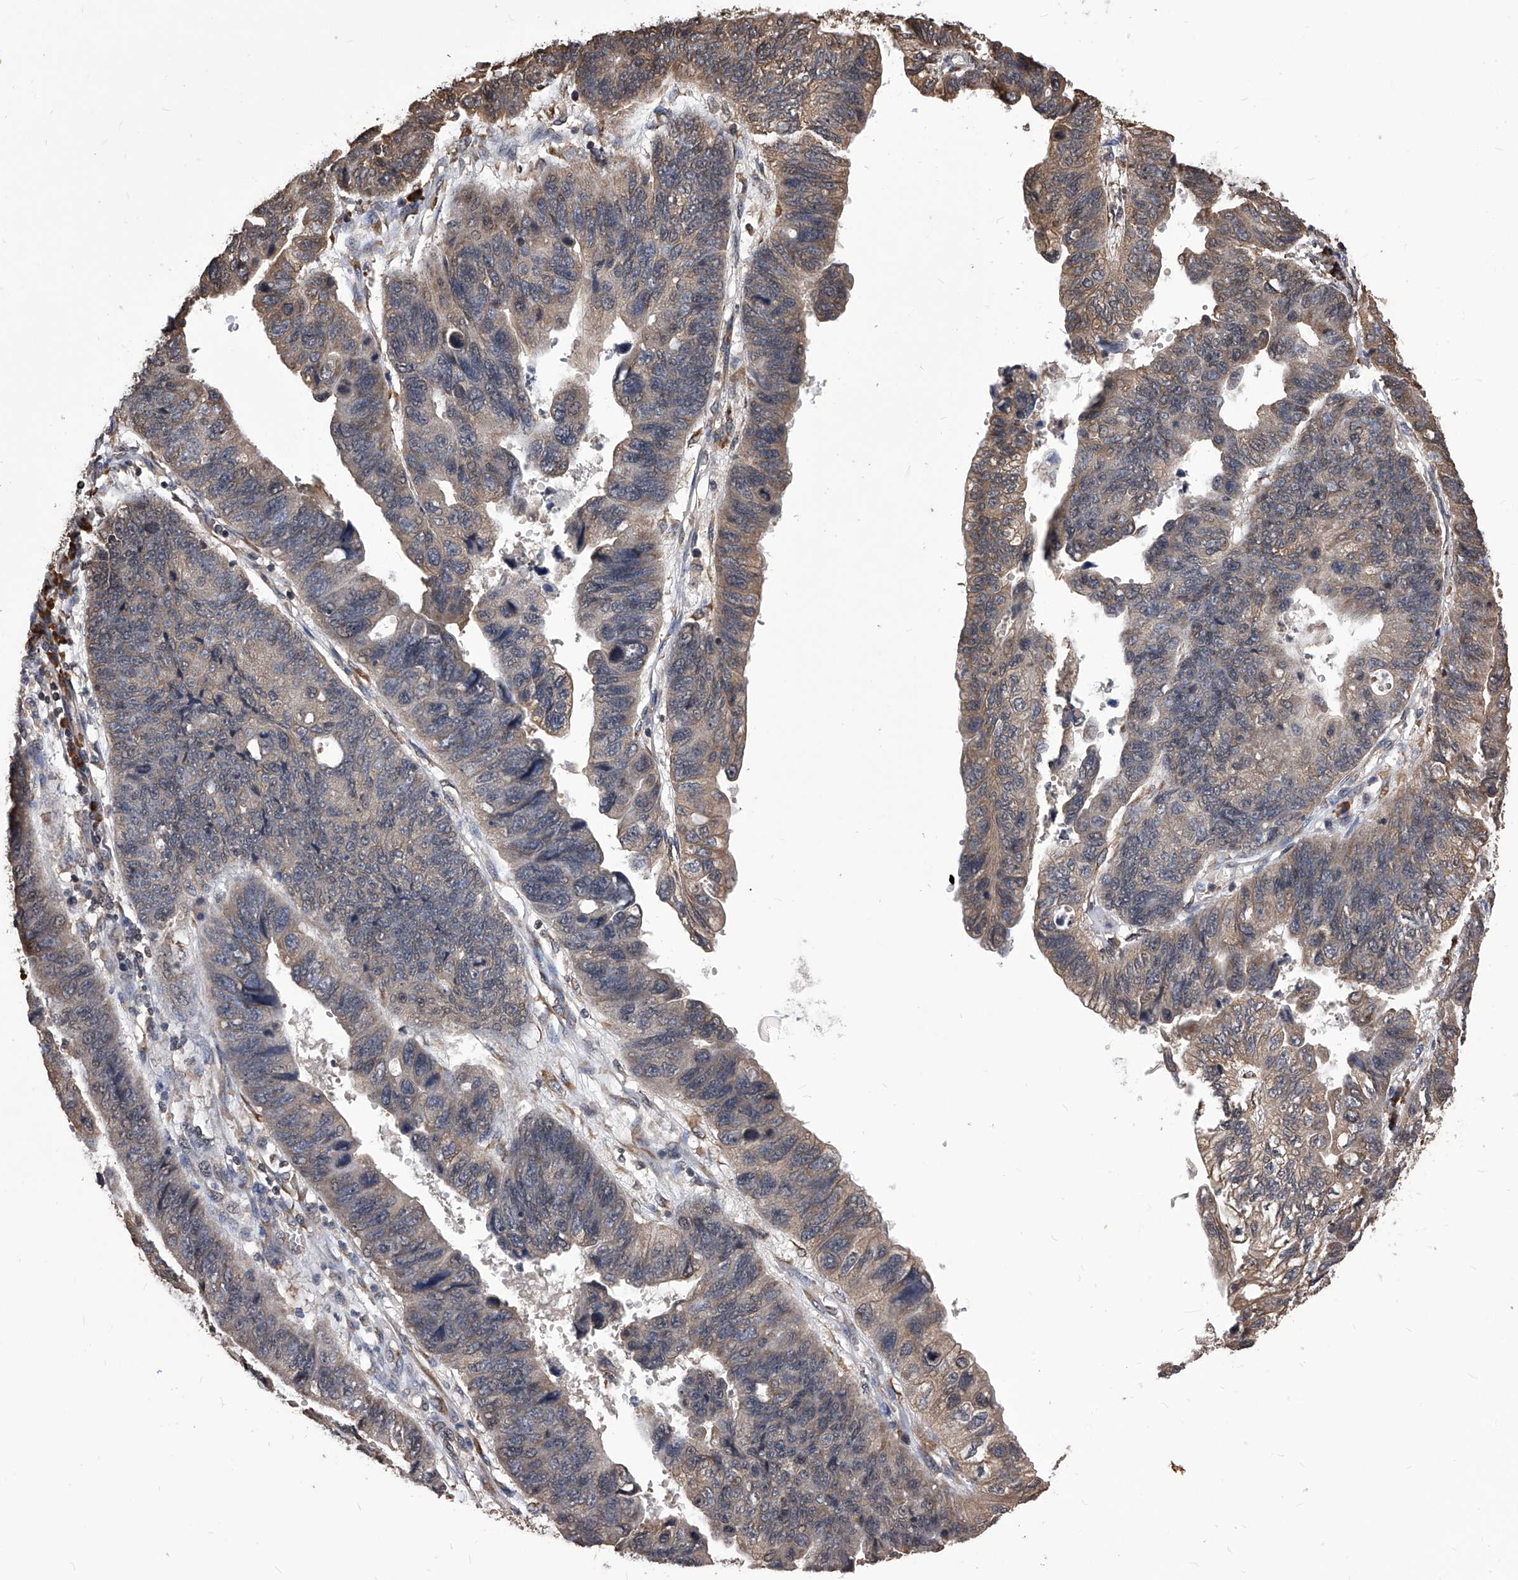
{"staining": {"intensity": "weak", "quantity": "25%-75%", "location": "cytoplasmic/membranous"}, "tissue": "stomach cancer", "cell_type": "Tumor cells", "image_type": "cancer", "snomed": [{"axis": "morphology", "description": "Adenocarcinoma, NOS"}, {"axis": "topography", "description": "Stomach"}], "caption": "A low amount of weak cytoplasmic/membranous staining is present in about 25%-75% of tumor cells in stomach adenocarcinoma tissue.", "gene": "ID1", "patient": {"sex": "male", "age": 59}}